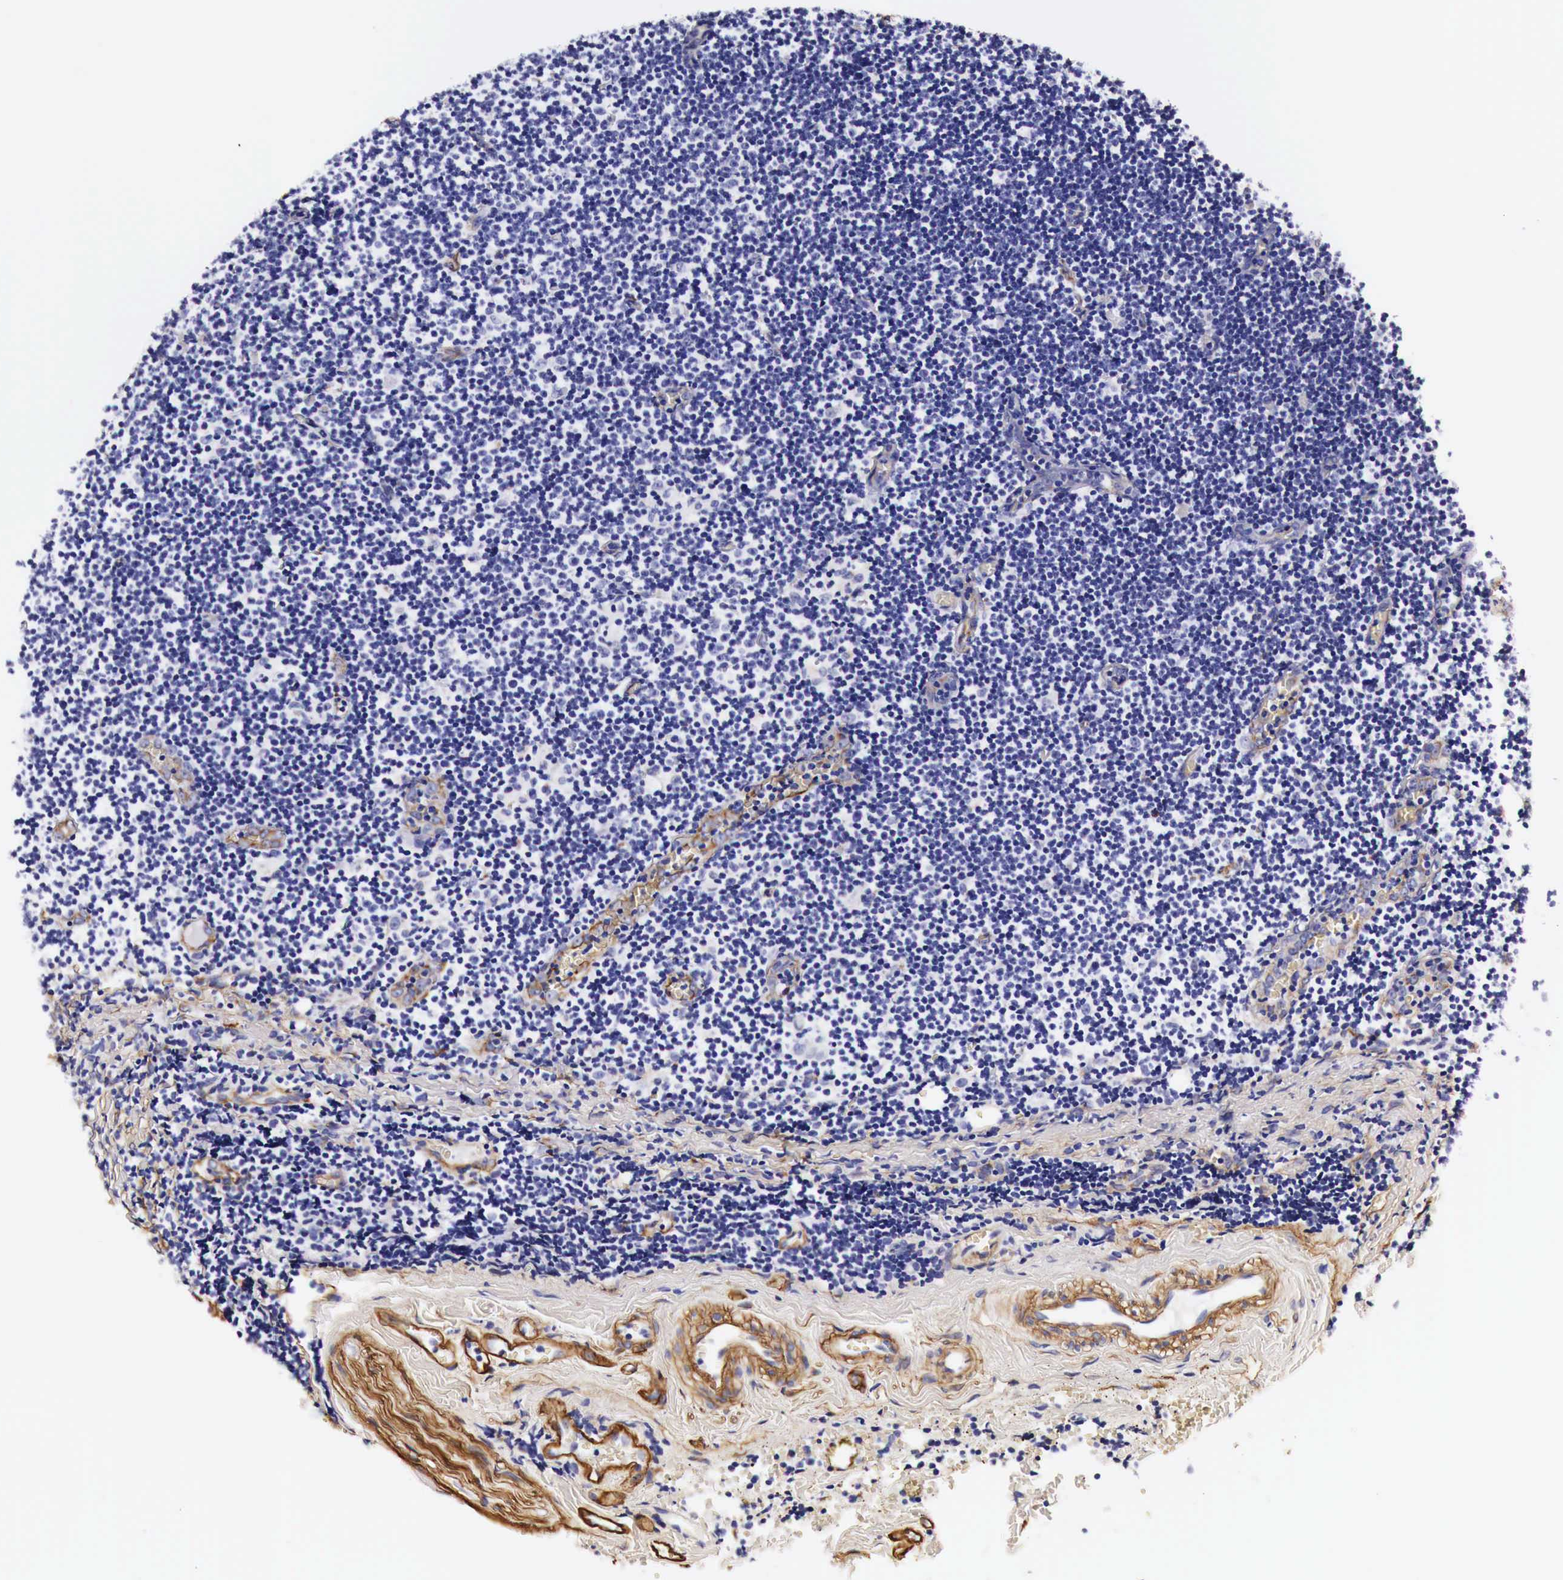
{"staining": {"intensity": "negative", "quantity": "none", "location": "none"}, "tissue": "lymphoma", "cell_type": "Tumor cells", "image_type": "cancer", "snomed": [{"axis": "morphology", "description": "Malignant lymphoma, non-Hodgkin's type, Low grade"}, {"axis": "topography", "description": "Lymph node"}], "caption": "A micrograph of human lymphoma is negative for staining in tumor cells.", "gene": "LAMB2", "patient": {"sex": "male", "age": 57}}